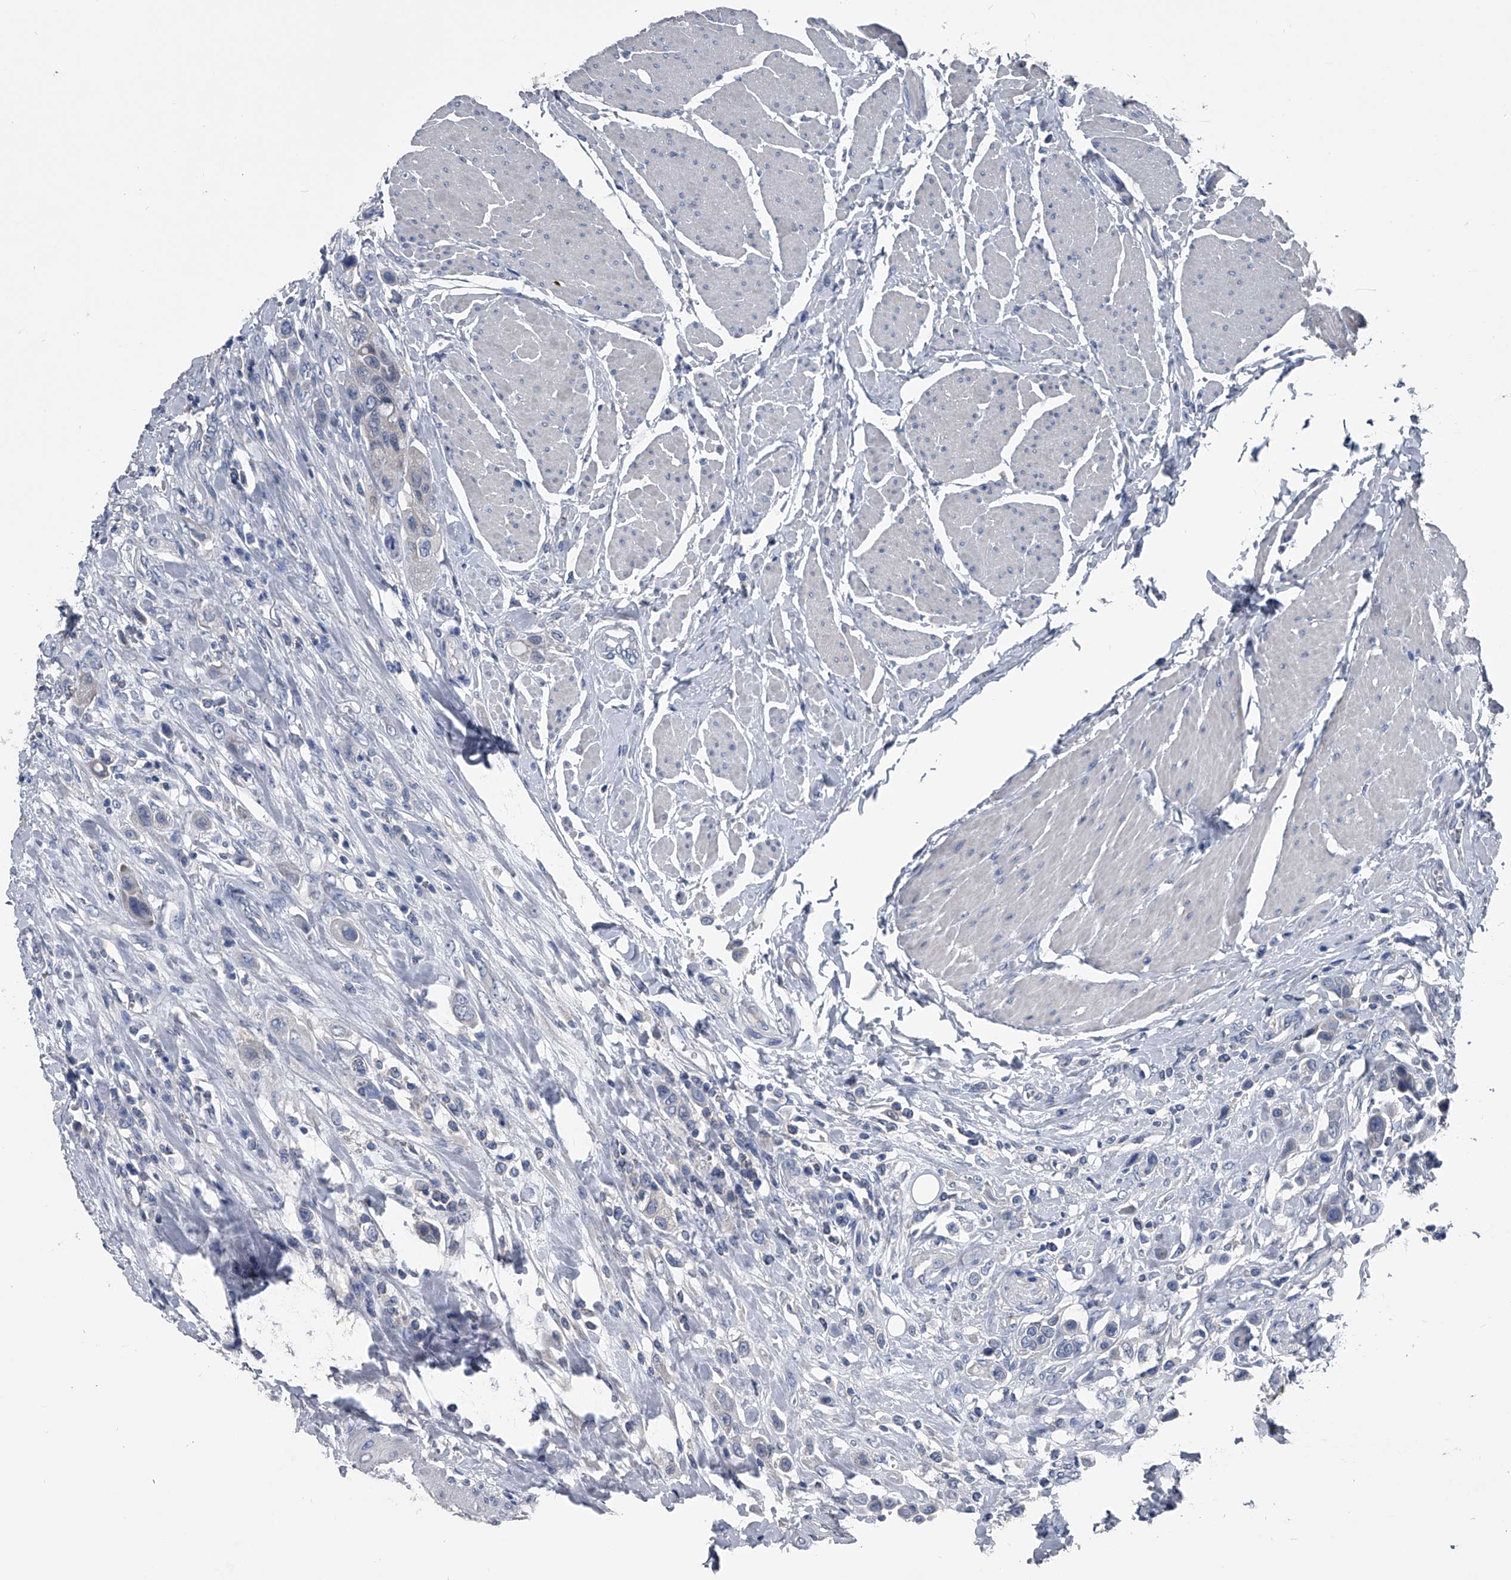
{"staining": {"intensity": "negative", "quantity": "none", "location": "none"}, "tissue": "urothelial cancer", "cell_type": "Tumor cells", "image_type": "cancer", "snomed": [{"axis": "morphology", "description": "Urothelial carcinoma, High grade"}, {"axis": "topography", "description": "Urinary bladder"}], "caption": "An IHC image of urothelial carcinoma (high-grade) is shown. There is no staining in tumor cells of urothelial carcinoma (high-grade).", "gene": "KIF13A", "patient": {"sex": "male", "age": 50}}